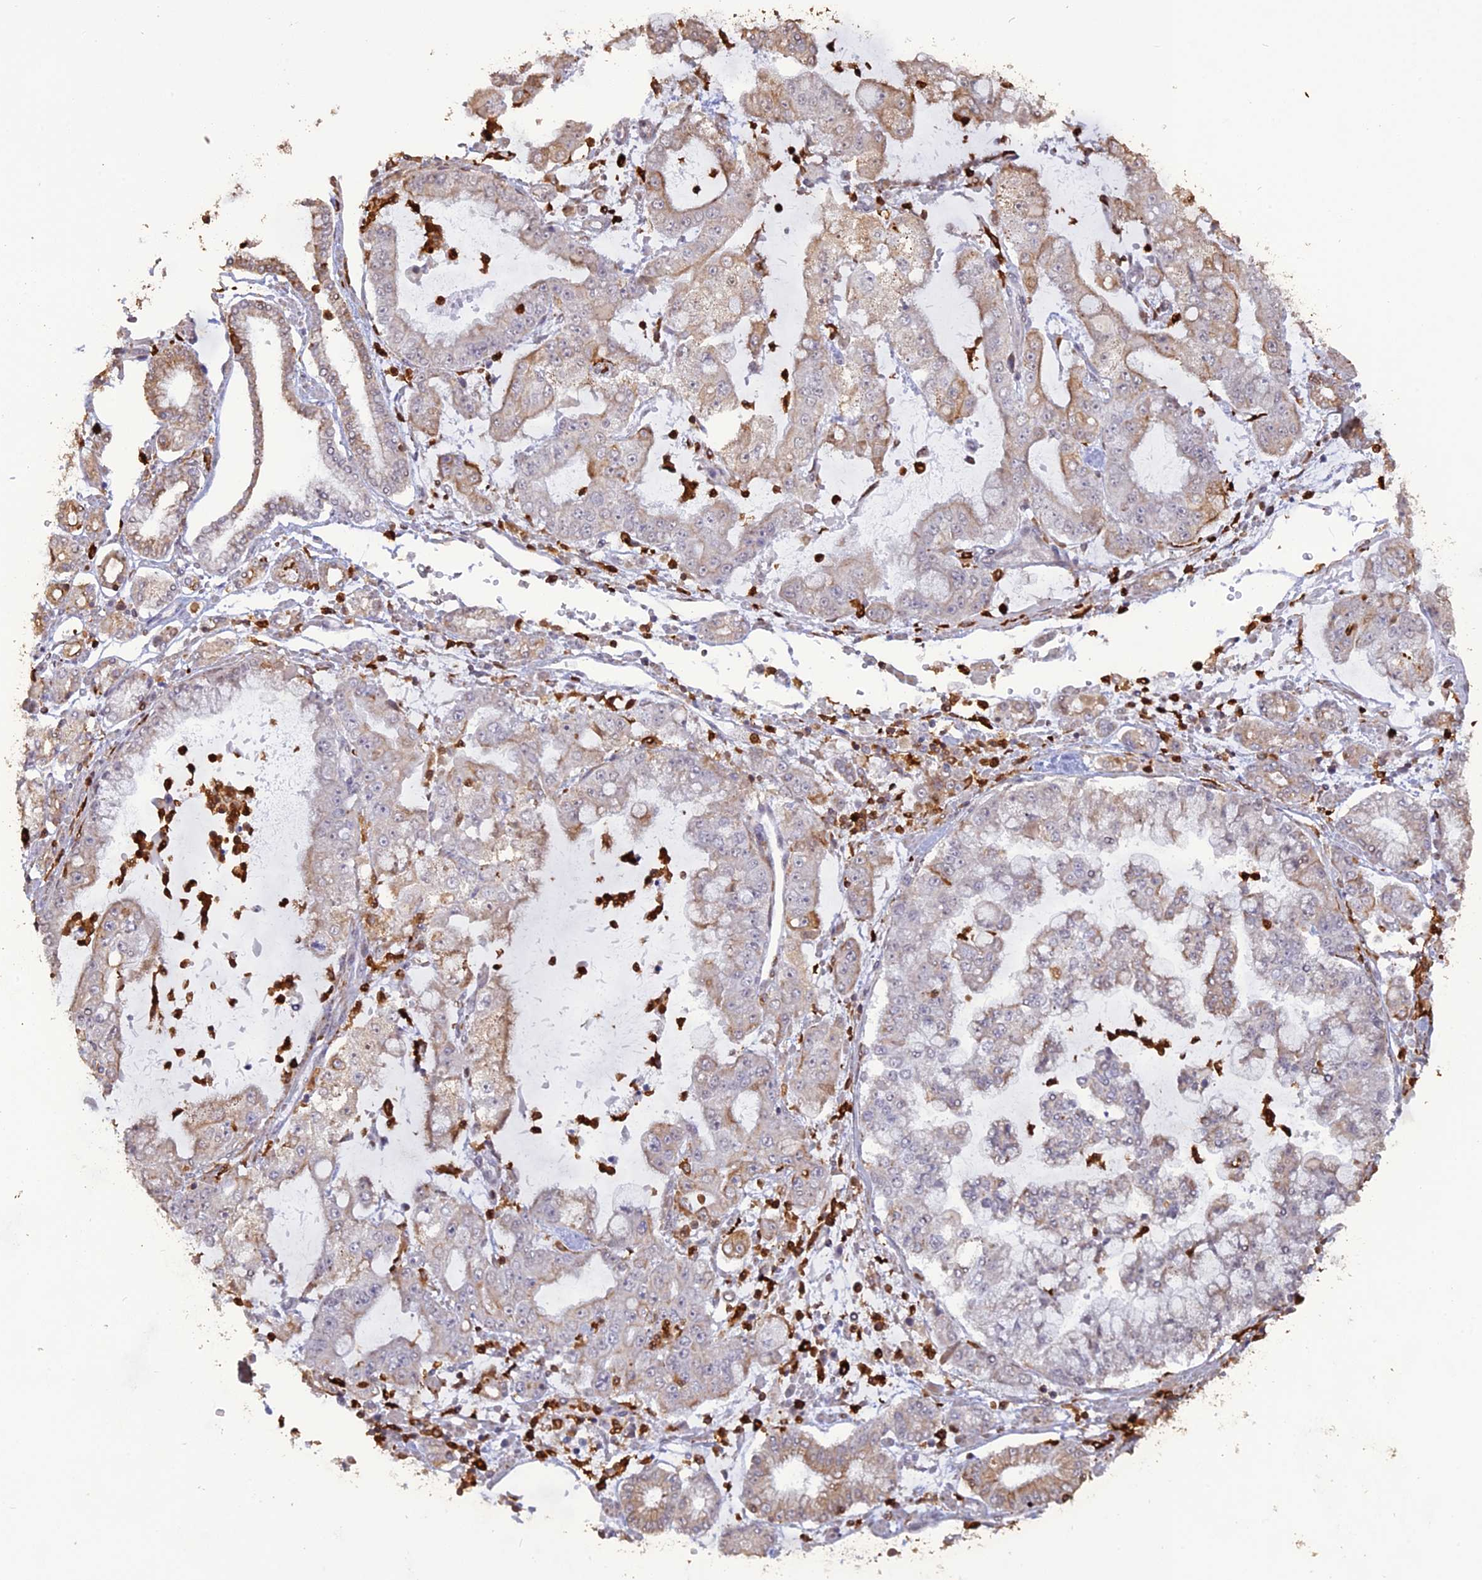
{"staining": {"intensity": "weak", "quantity": "25%-75%", "location": "cytoplasmic/membranous"}, "tissue": "stomach cancer", "cell_type": "Tumor cells", "image_type": "cancer", "snomed": [{"axis": "morphology", "description": "Adenocarcinoma, NOS"}, {"axis": "topography", "description": "Stomach"}], "caption": "The image displays staining of stomach cancer (adenocarcinoma), revealing weak cytoplasmic/membranous protein expression (brown color) within tumor cells.", "gene": "APOBR", "patient": {"sex": "male", "age": 76}}